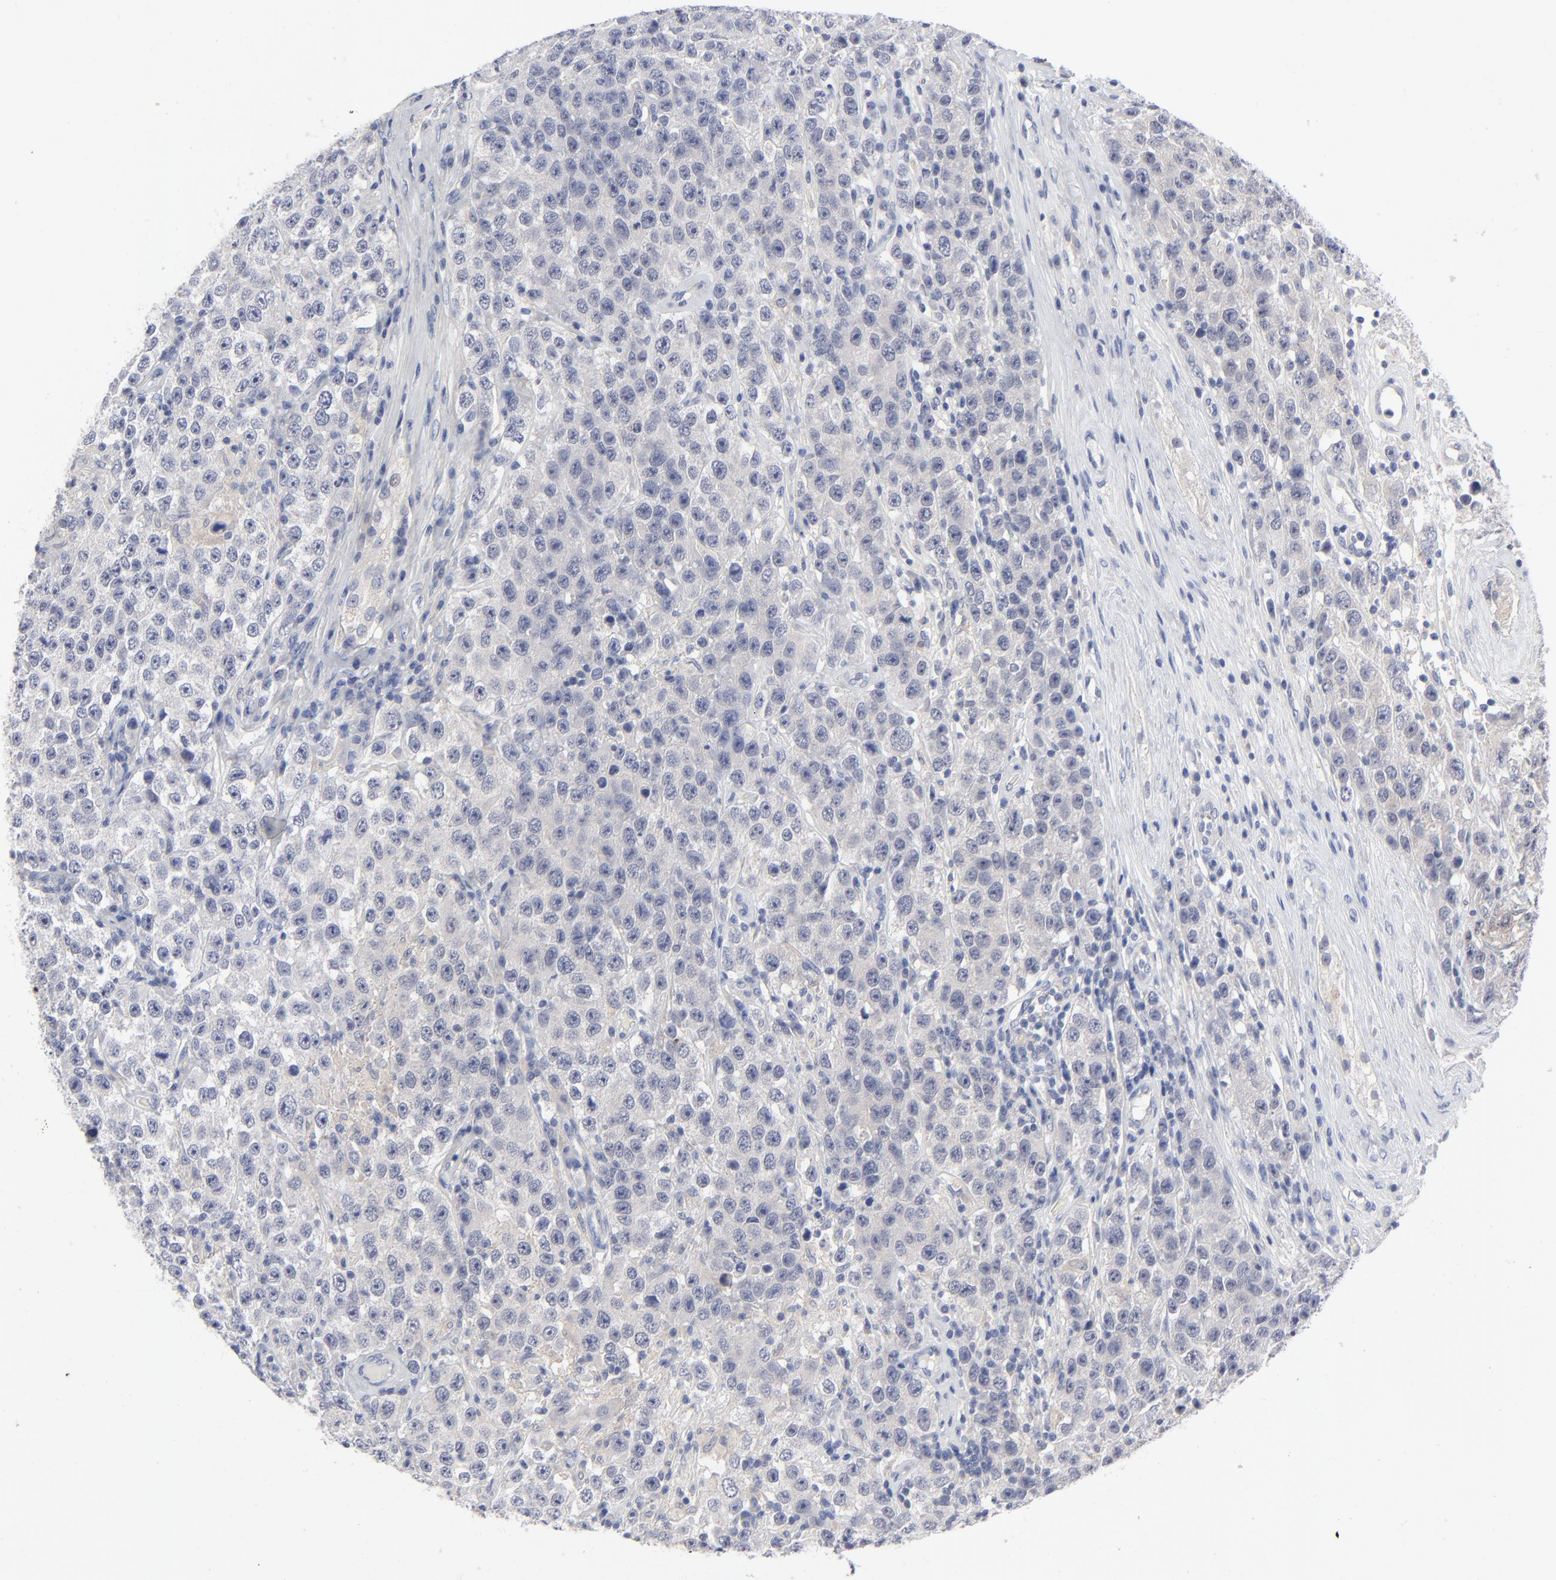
{"staining": {"intensity": "negative", "quantity": "none", "location": "none"}, "tissue": "testis cancer", "cell_type": "Tumor cells", "image_type": "cancer", "snomed": [{"axis": "morphology", "description": "Seminoma, NOS"}, {"axis": "topography", "description": "Testis"}], "caption": "A high-resolution micrograph shows IHC staining of testis cancer (seminoma), which displays no significant positivity in tumor cells. (DAB (3,3'-diaminobenzidine) immunohistochemistry (IHC) with hematoxylin counter stain).", "gene": "CLEC4G", "patient": {"sex": "male", "age": 52}}